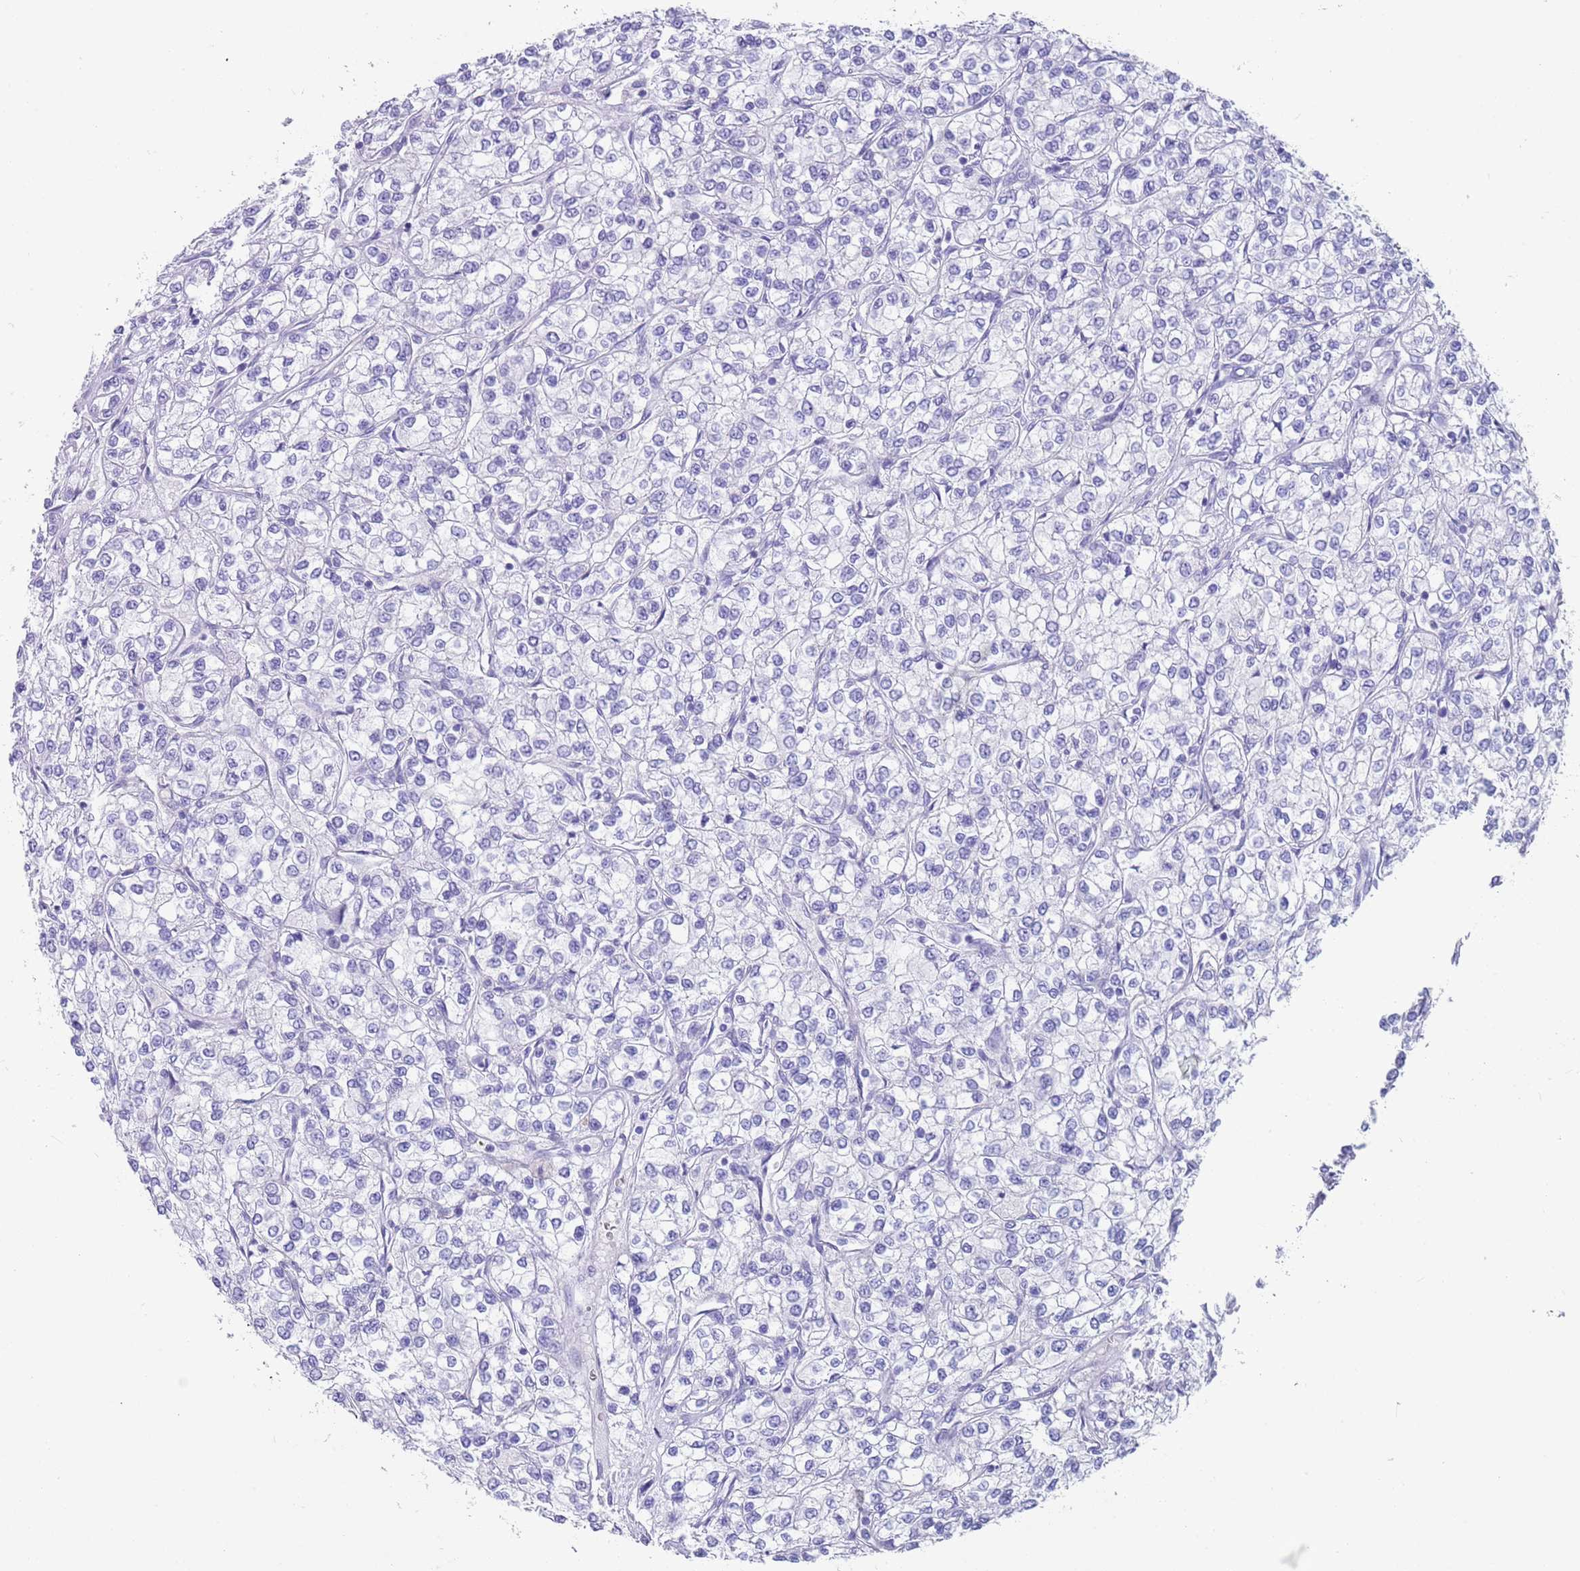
{"staining": {"intensity": "negative", "quantity": "none", "location": "none"}, "tissue": "renal cancer", "cell_type": "Tumor cells", "image_type": "cancer", "snomed": [{"axis": "morphology", "description": "Adenocarcinoma, NOS"}, {"axis": "topography", "description": "Kidney"}], "caption": "Renal adenocarcinoma stained for a protein using immunohistochemistry reveals no staining tumor cells.", "gene": "CPXM2", "patient": {"sex": "male", "age": 80}}